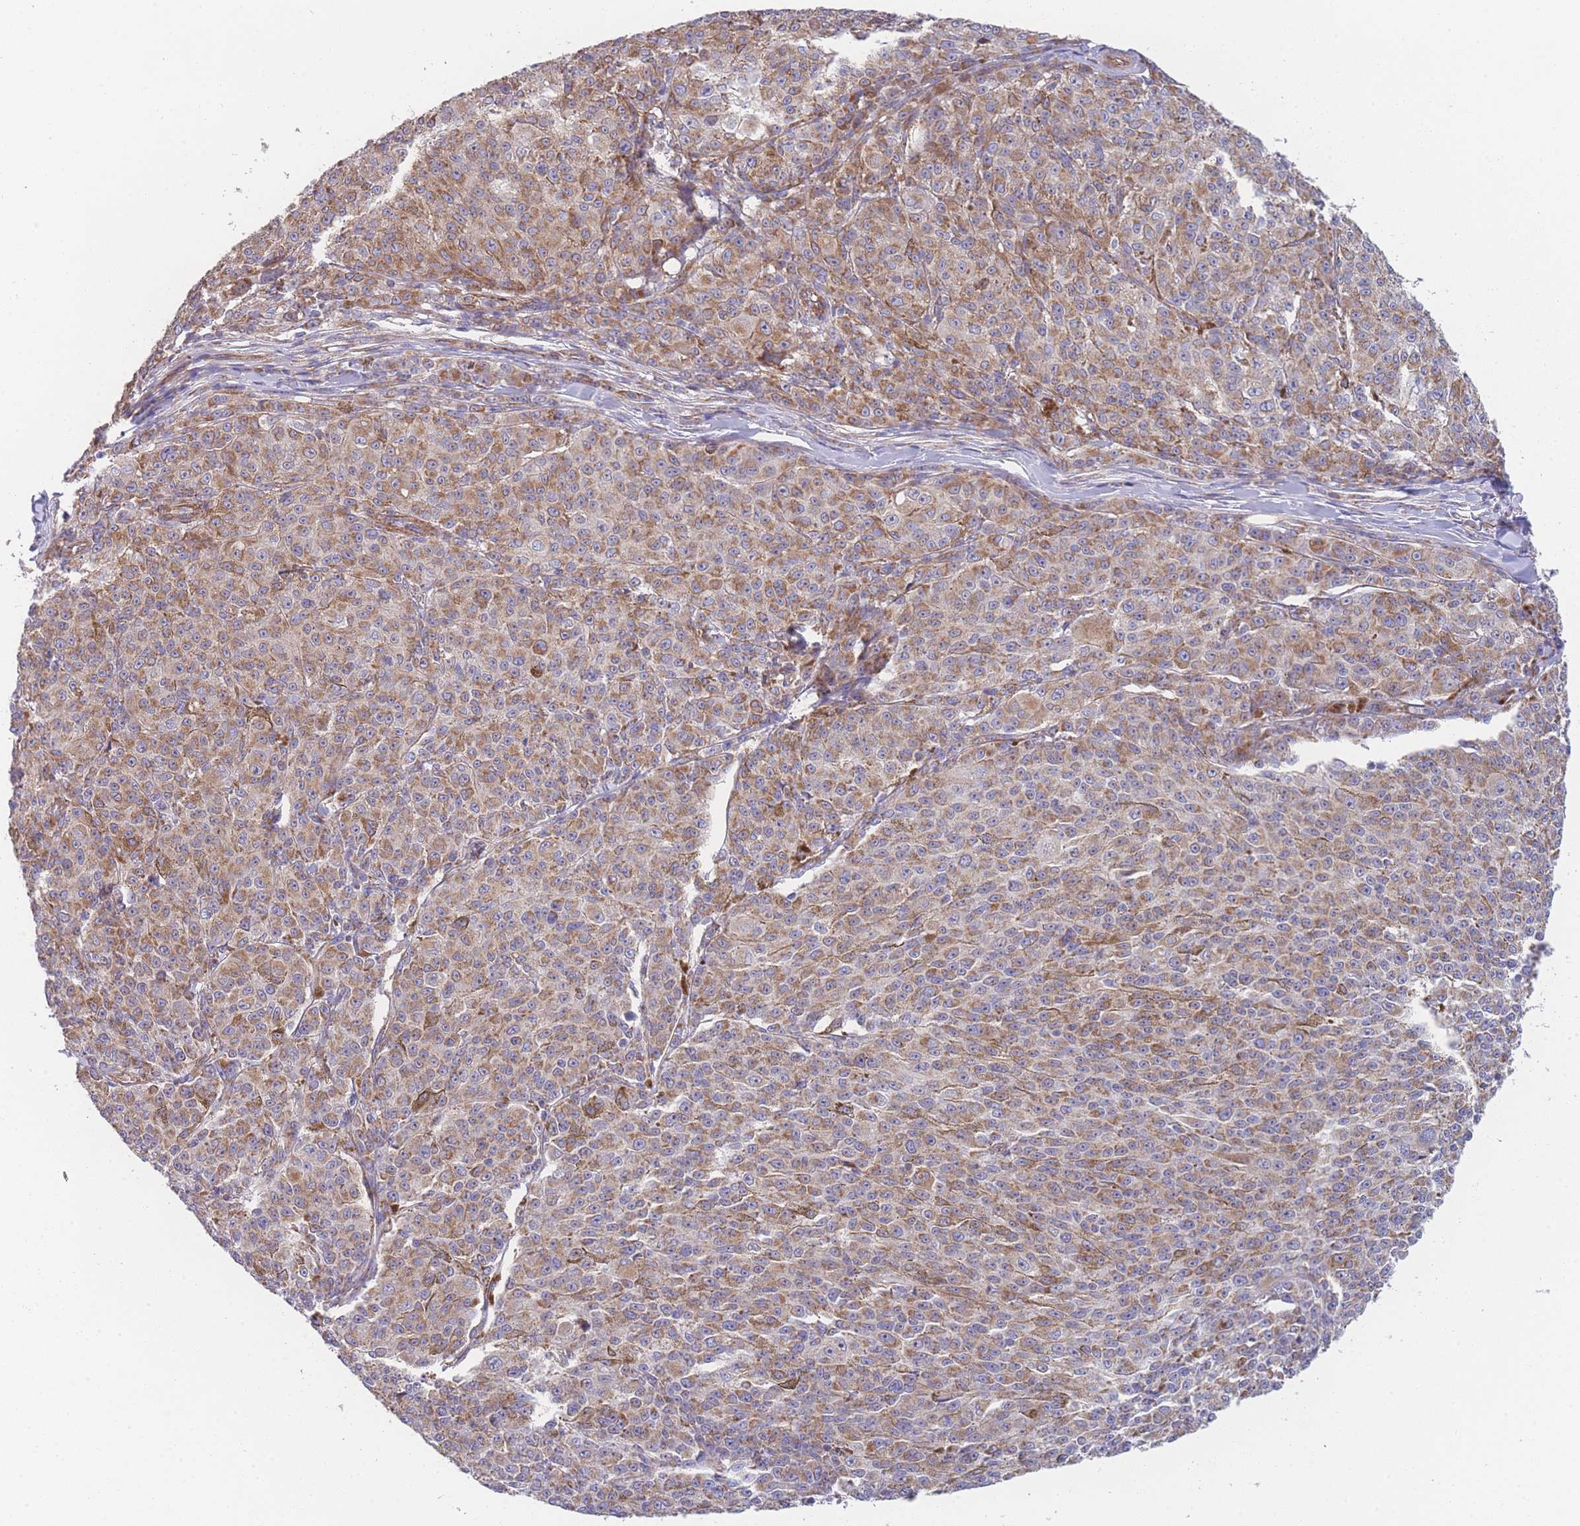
{"staining": {"intensity": "moderate", "quantity": ">75%", "location": "cytoplasmic/membranous"}, "tissue": "melanoma", "cell_type": "Tumor cells", "image_type": "cancer", "snomed": [{"axis": "morphology", "description": "Malignant melanoma, NOS"}, {"axis": "topography", "description": "Skin"}], "caption": "Immunohistochemical staining of malignant melanoma demonstrates medium levels of moderate cytoplasmic/membranous staining in approximately >75% of tumor cells.", "gene": "MTRES1", "patient": {"sex": "female", "age": 52}}